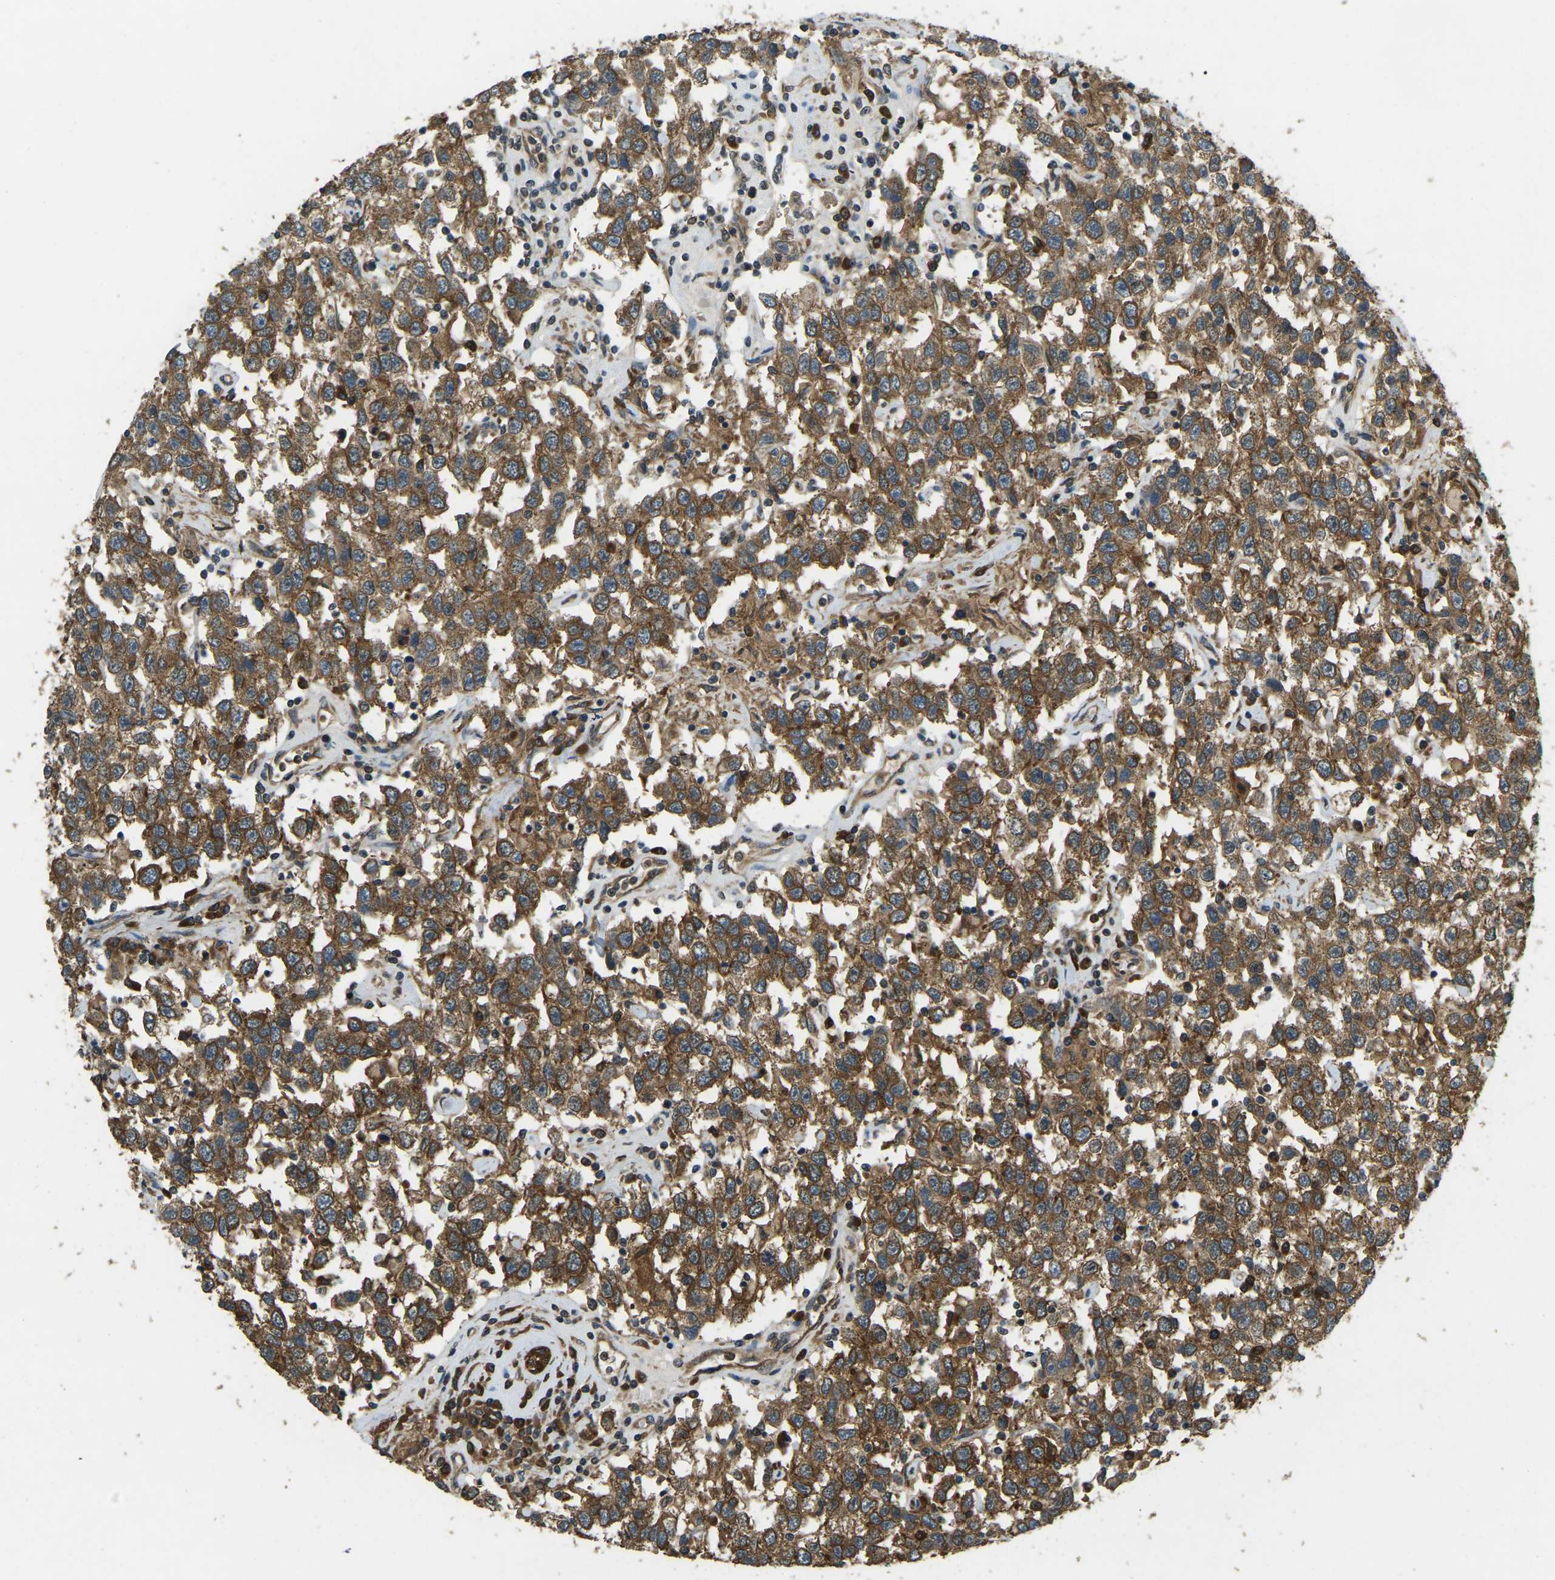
{"staining": {"intensity": "strong", "quantity": ">75%", "location": "cytoplasmic/membranous"}, "tissue": "testis cancer", "cell_type": "Tumor cells", "image_type": "cancer", "snomed": [{"axis": "morphology", "description": "Seminoma, NOS"}, {"axis": "topography", "description": "Testis"}], "caption": "Testis cancer (seminoma) was stained to show a protein in brown. There is high levels of strong cytoplasmic/membranous staining in about >75% of tumor cells.", "gene": "ERGIC1", "patient": {"sex": "male", "age": 41}}